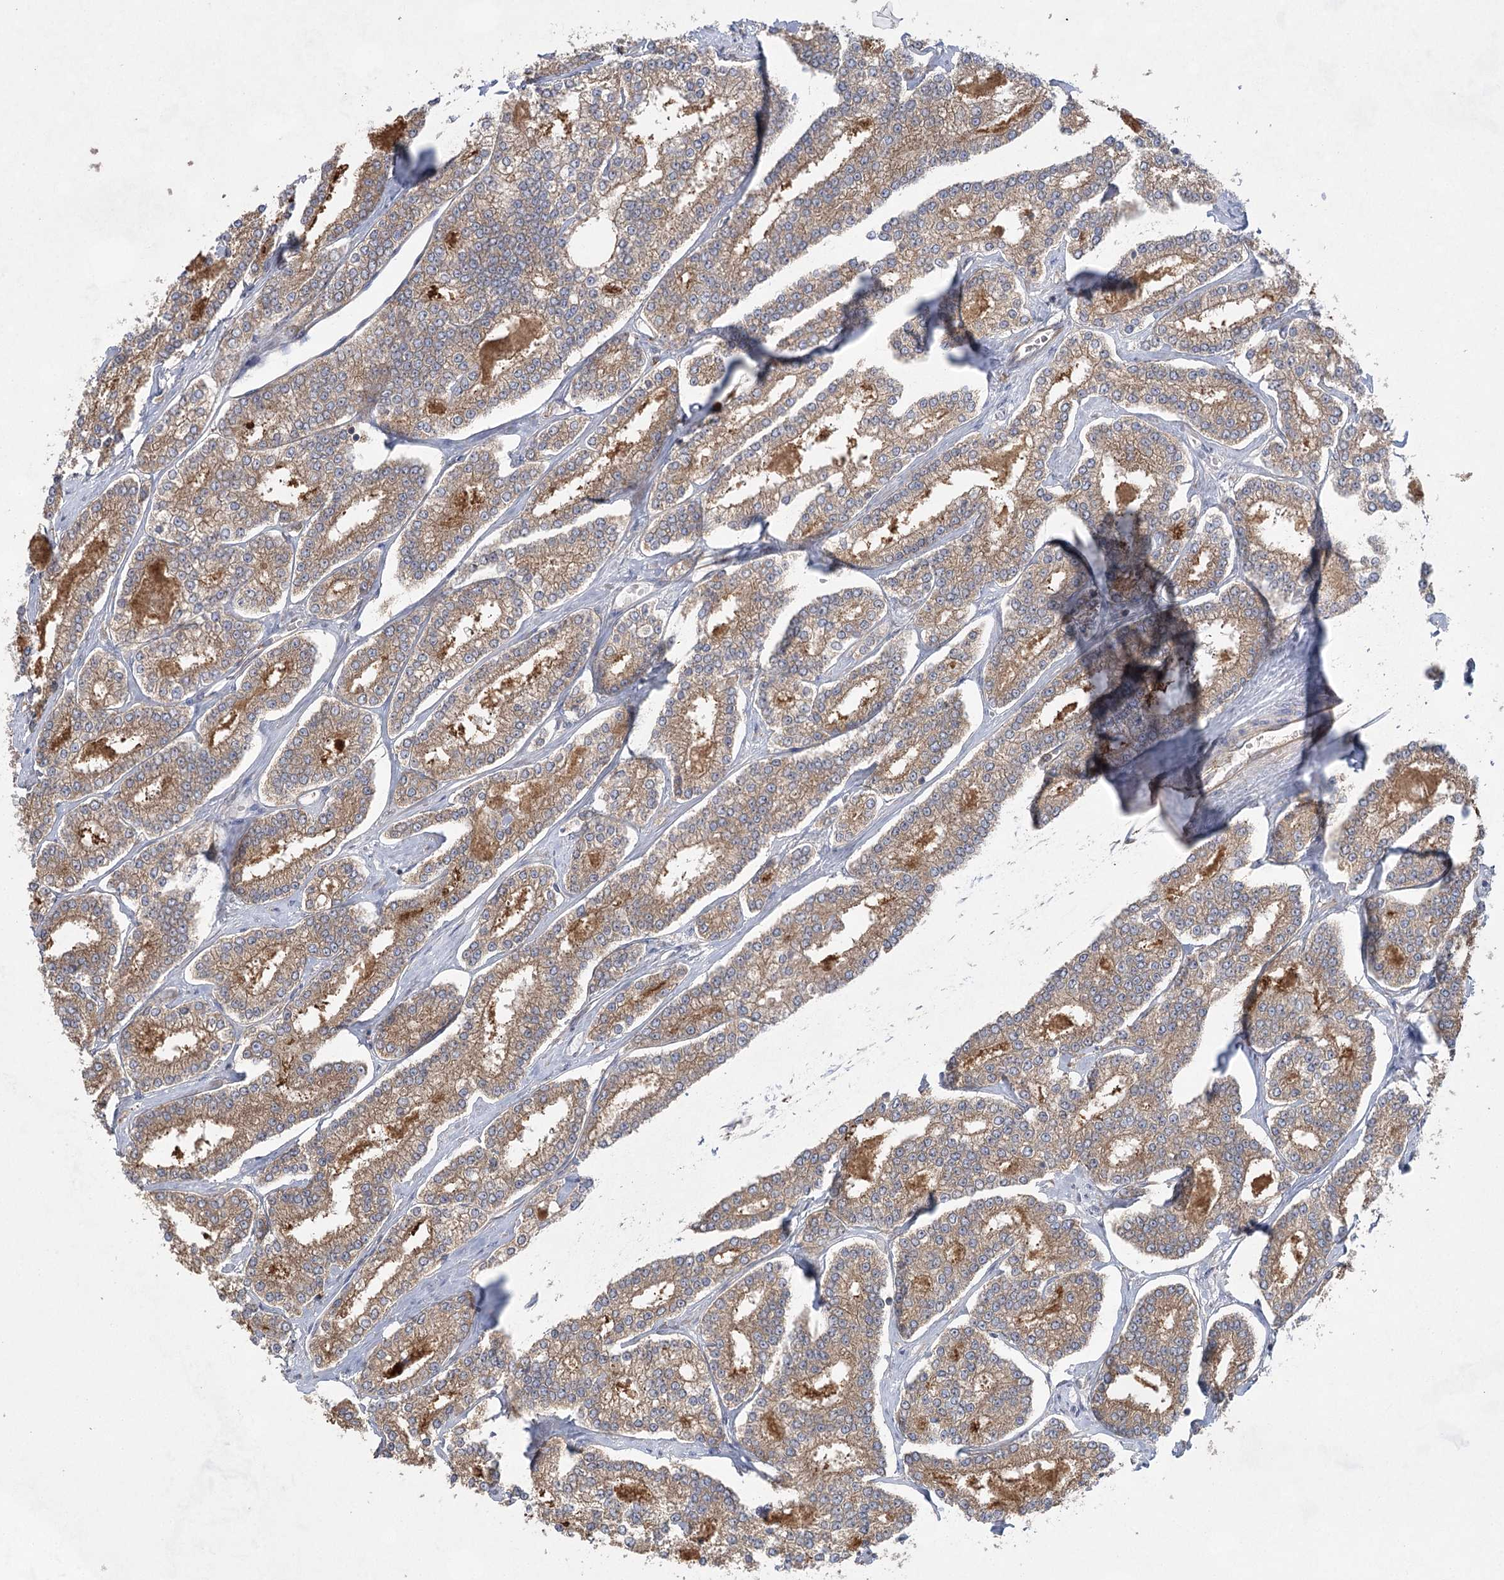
{"staining": {"intensity": "moderate", "quantity": ">75%", "location": "cytoplasmic/membranous"}, "tissue": "prostate cancer", "cell_type": "Tumor cells", "image_type": "cancer", "snomed": [{"axis": "morphology", "description": "Normal tissue, NOS"}, {"axis": "morphology", "description": "Adenocarcinoma, High grade"}, {"axis": "topography", "description": "Prostate"}], "caption": "Tumor cells exhibit moderate cytoplasmic/membranous positivity in about >75% of cells in high-grade adenocarcinoma (prostate).", "gene": "EIF3A", "patient": {"sex": "male", "age": 83}}